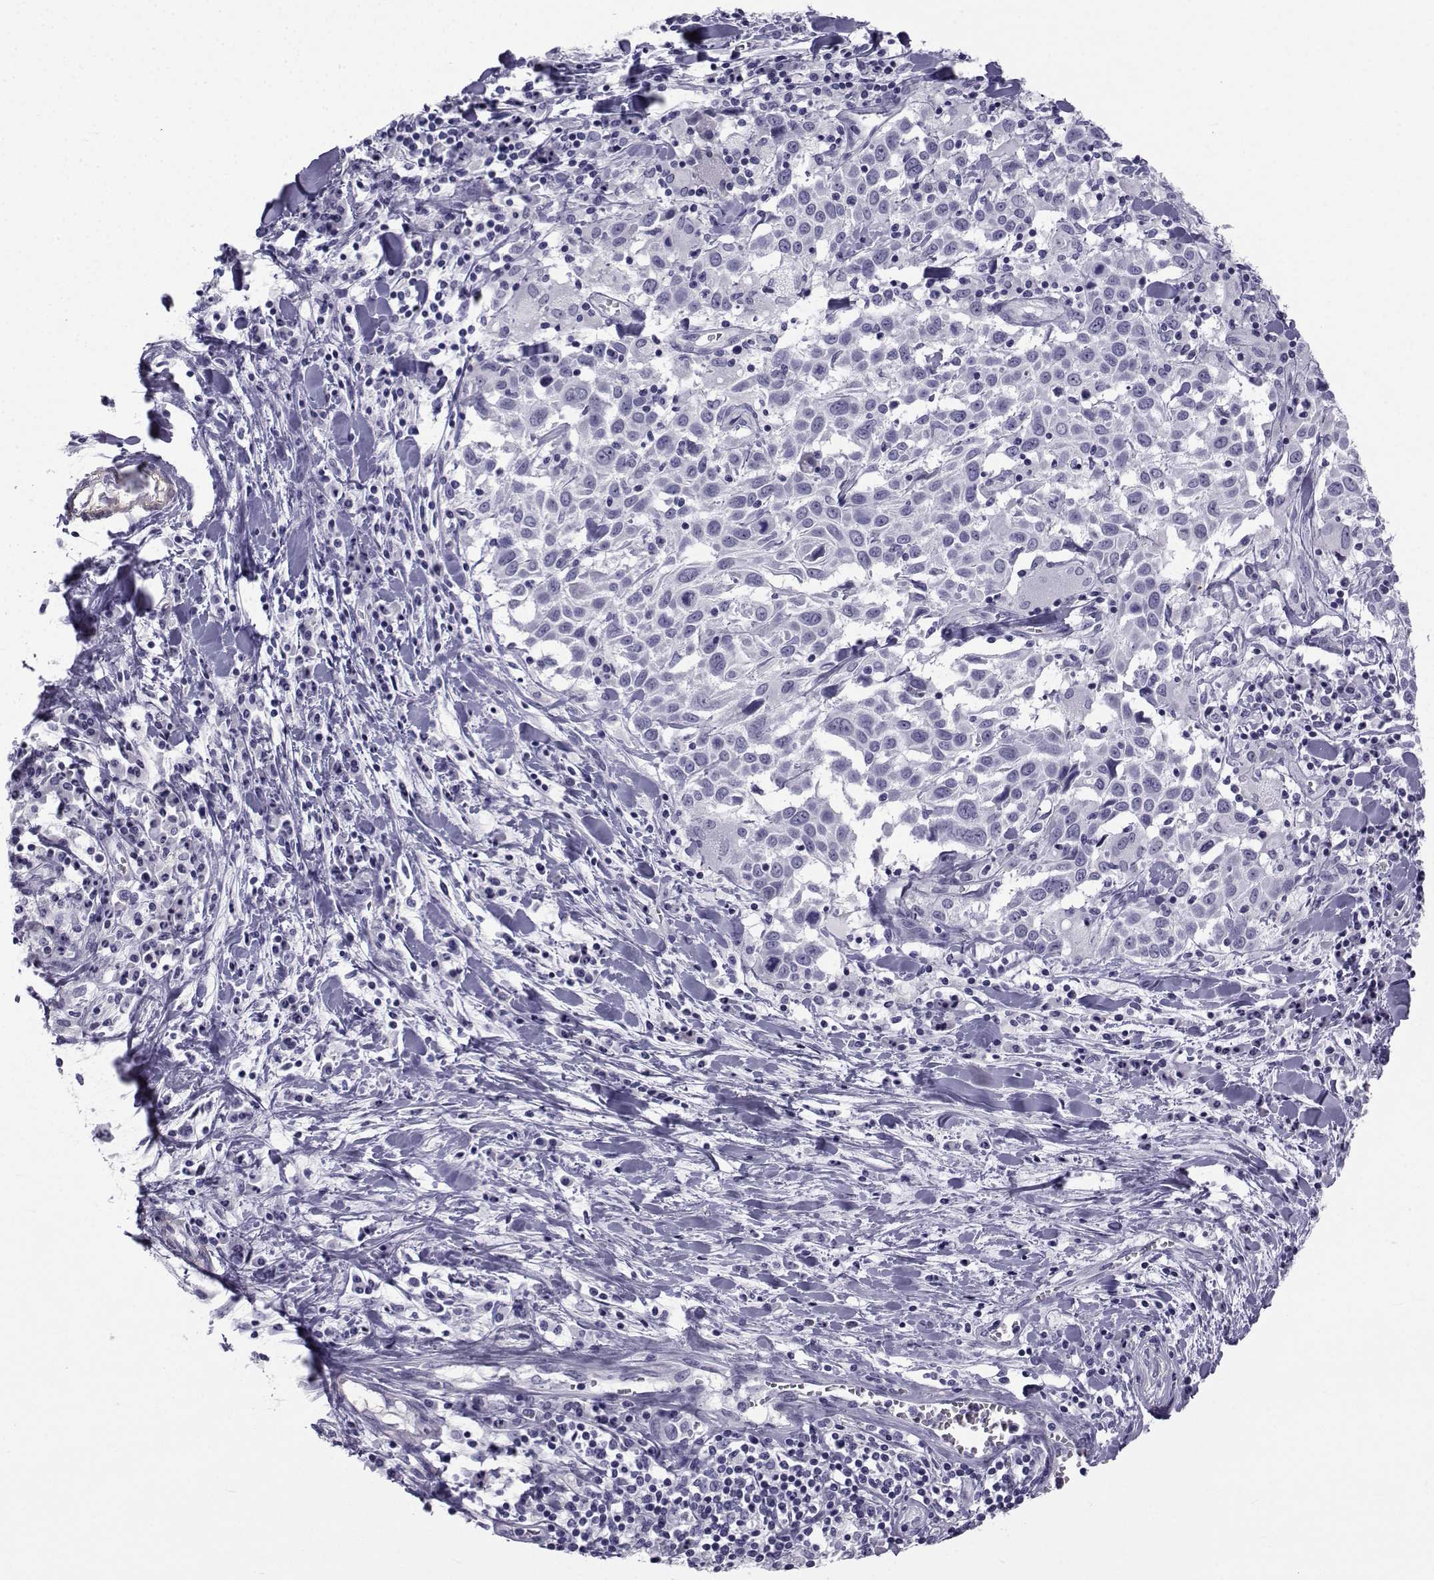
{"staining": {"intensity": "negative", "quantity": "none", "location": "none"}, "tissue": "lung cancer", "cell_type": "Tumor cells", "image_type": "cancer", "snomed": [{"axis": "morphology", "description": "Squamous cell carcinoma, NOS"}, {"axis": "topography", "description": "Lung"}], "caption": "The immunohistochemistry photomicrograph has no significant positivity in tumor cells of lung cancer tissue.", "gene": "SPANXD", "patient": {"sex": "male", "age": 57}}